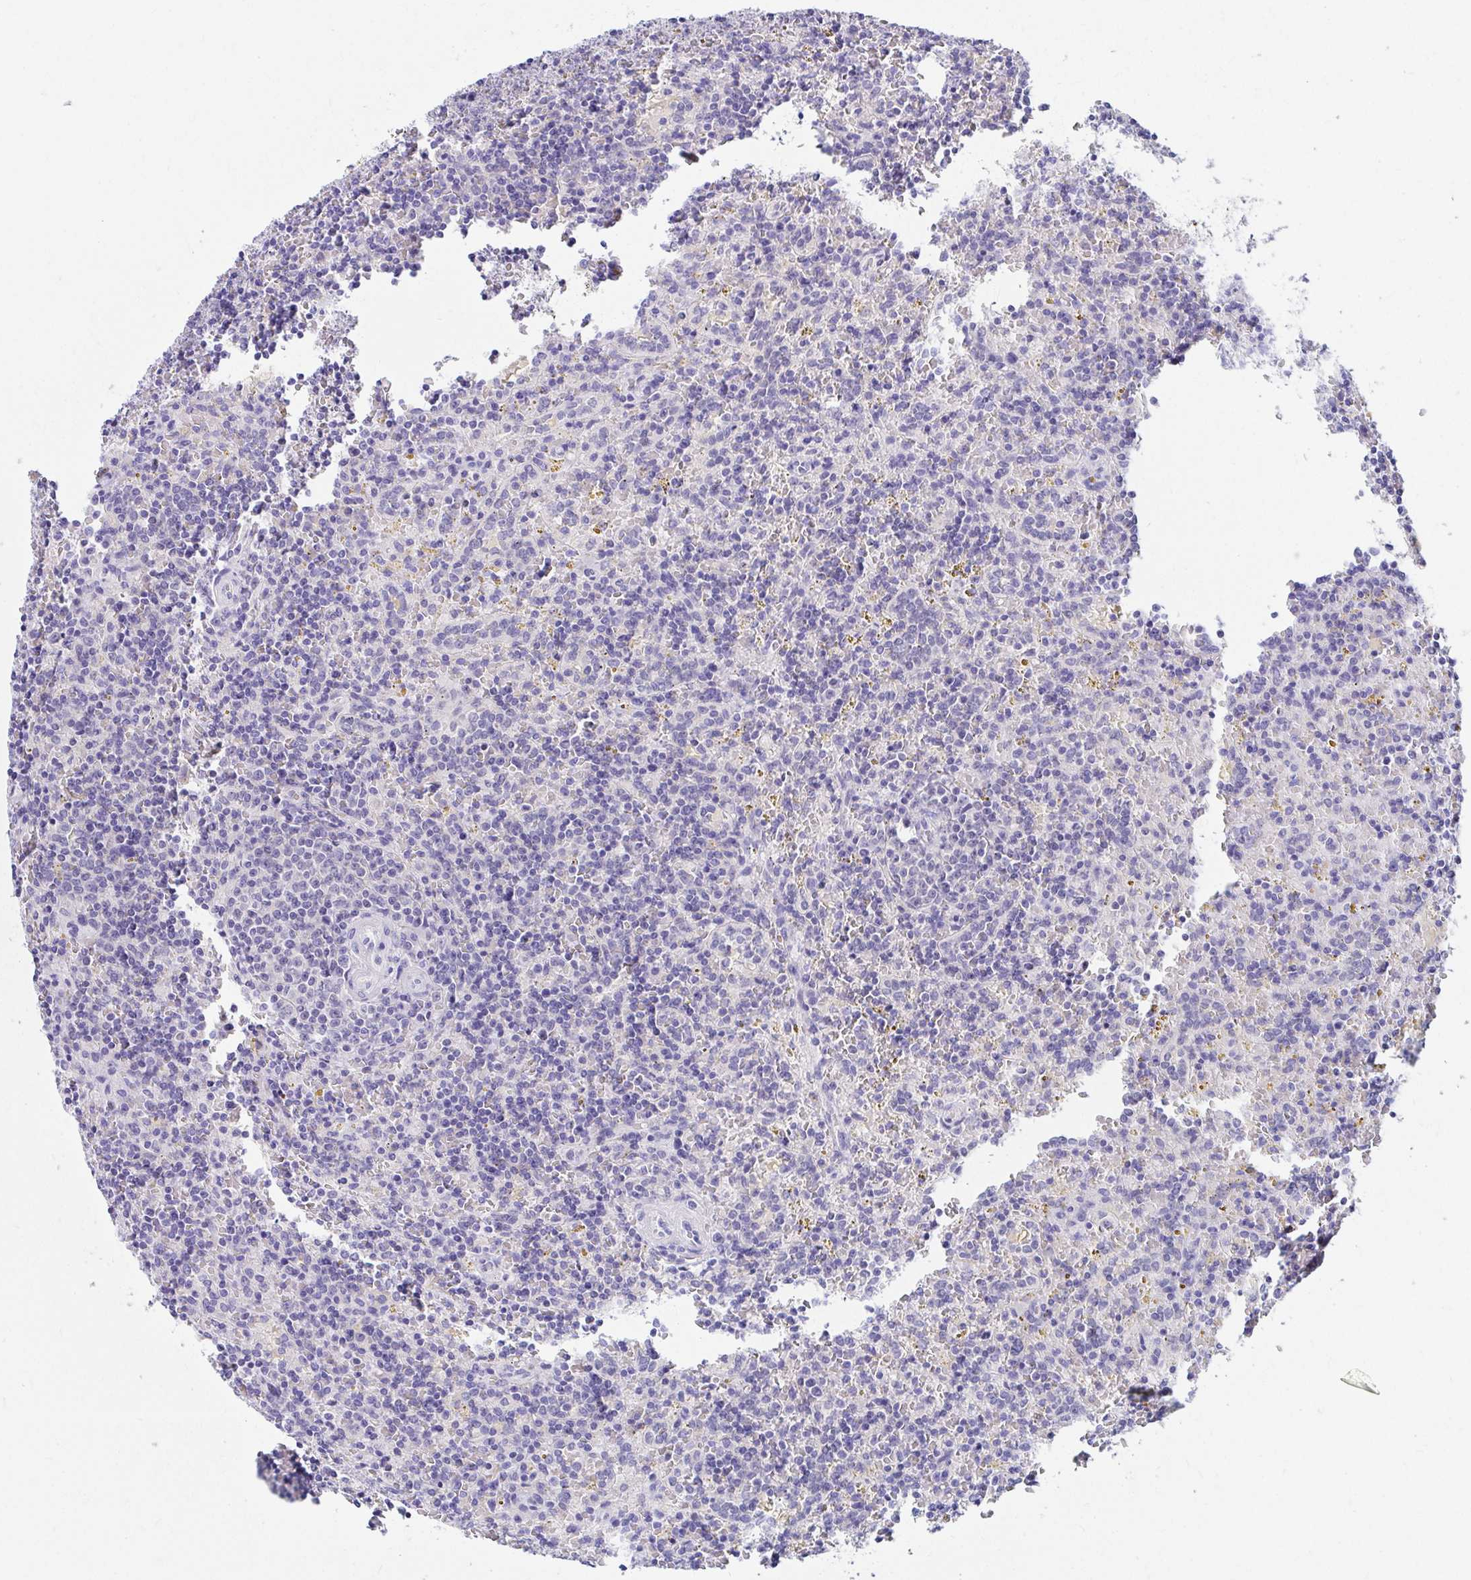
{"staining": {"intensity": "negative", "quantity": "none", "location": "none"}, "tissue": "lymphoma", "cell_type": "Tumor cells", "image_type": "cancer", "snomed": [{"axis": "morphology", "description": "Malignant lymphoma, non-Hodgkin's type, Low grade"}, {"axis": "topography", "description": "Spleen"}], "caption": "Immunohistochemistry (IHC) image of neoplastic tissue: human low-grade malignant lymphoma, non-Hodgkin's type stained with DAB (3,3'-diaminobenzidine) reveals no significant protein staining in tumor cells.", "gene": "C19orf81", "patient": {"sex": "male", "age": 67}}